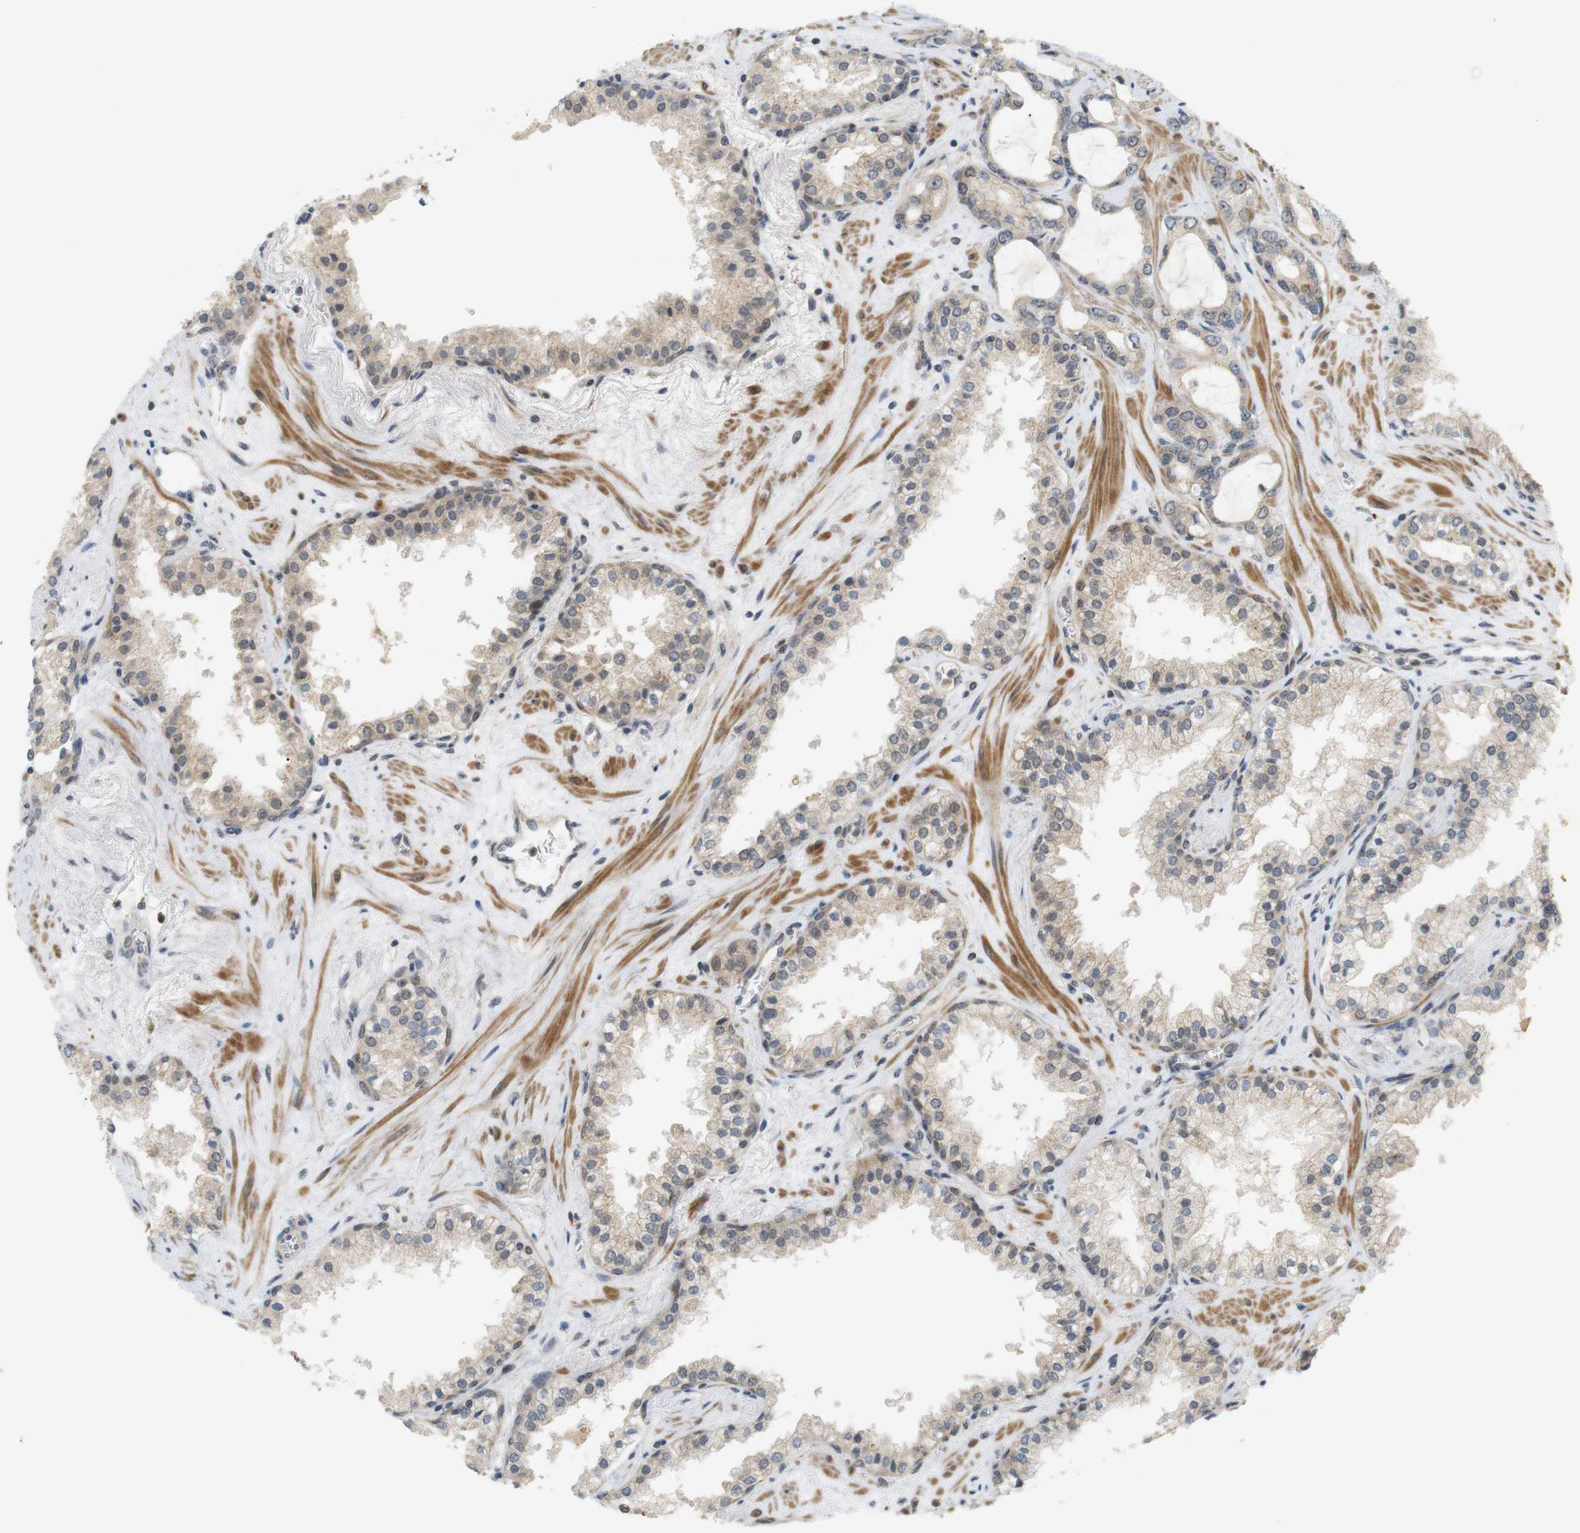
{"staining": {"intensity": "weak", "quantity": ">75%", "location": "cytoplasmic/membranous"}, "tissue": "prostate cancer", "cell_type": "Tumor cells", "image_type": "cancer", "snomed": [{"axis": "morphology", "description": "Adenocarcinoma, Low grade"}, {"axis": "topography", "description": "Prostate"}], "caption": "High-power microscopy captured an immunohistochemistry (IHC) micrograph of prostate cancer, revealing weak cytoplasmic/membranous positivity in about >75% of tumor cells. (IHC, brightfield microscopy, high magnification).", "gene": "SOCS6", "patient": {"sex": "male", "age": 60}}